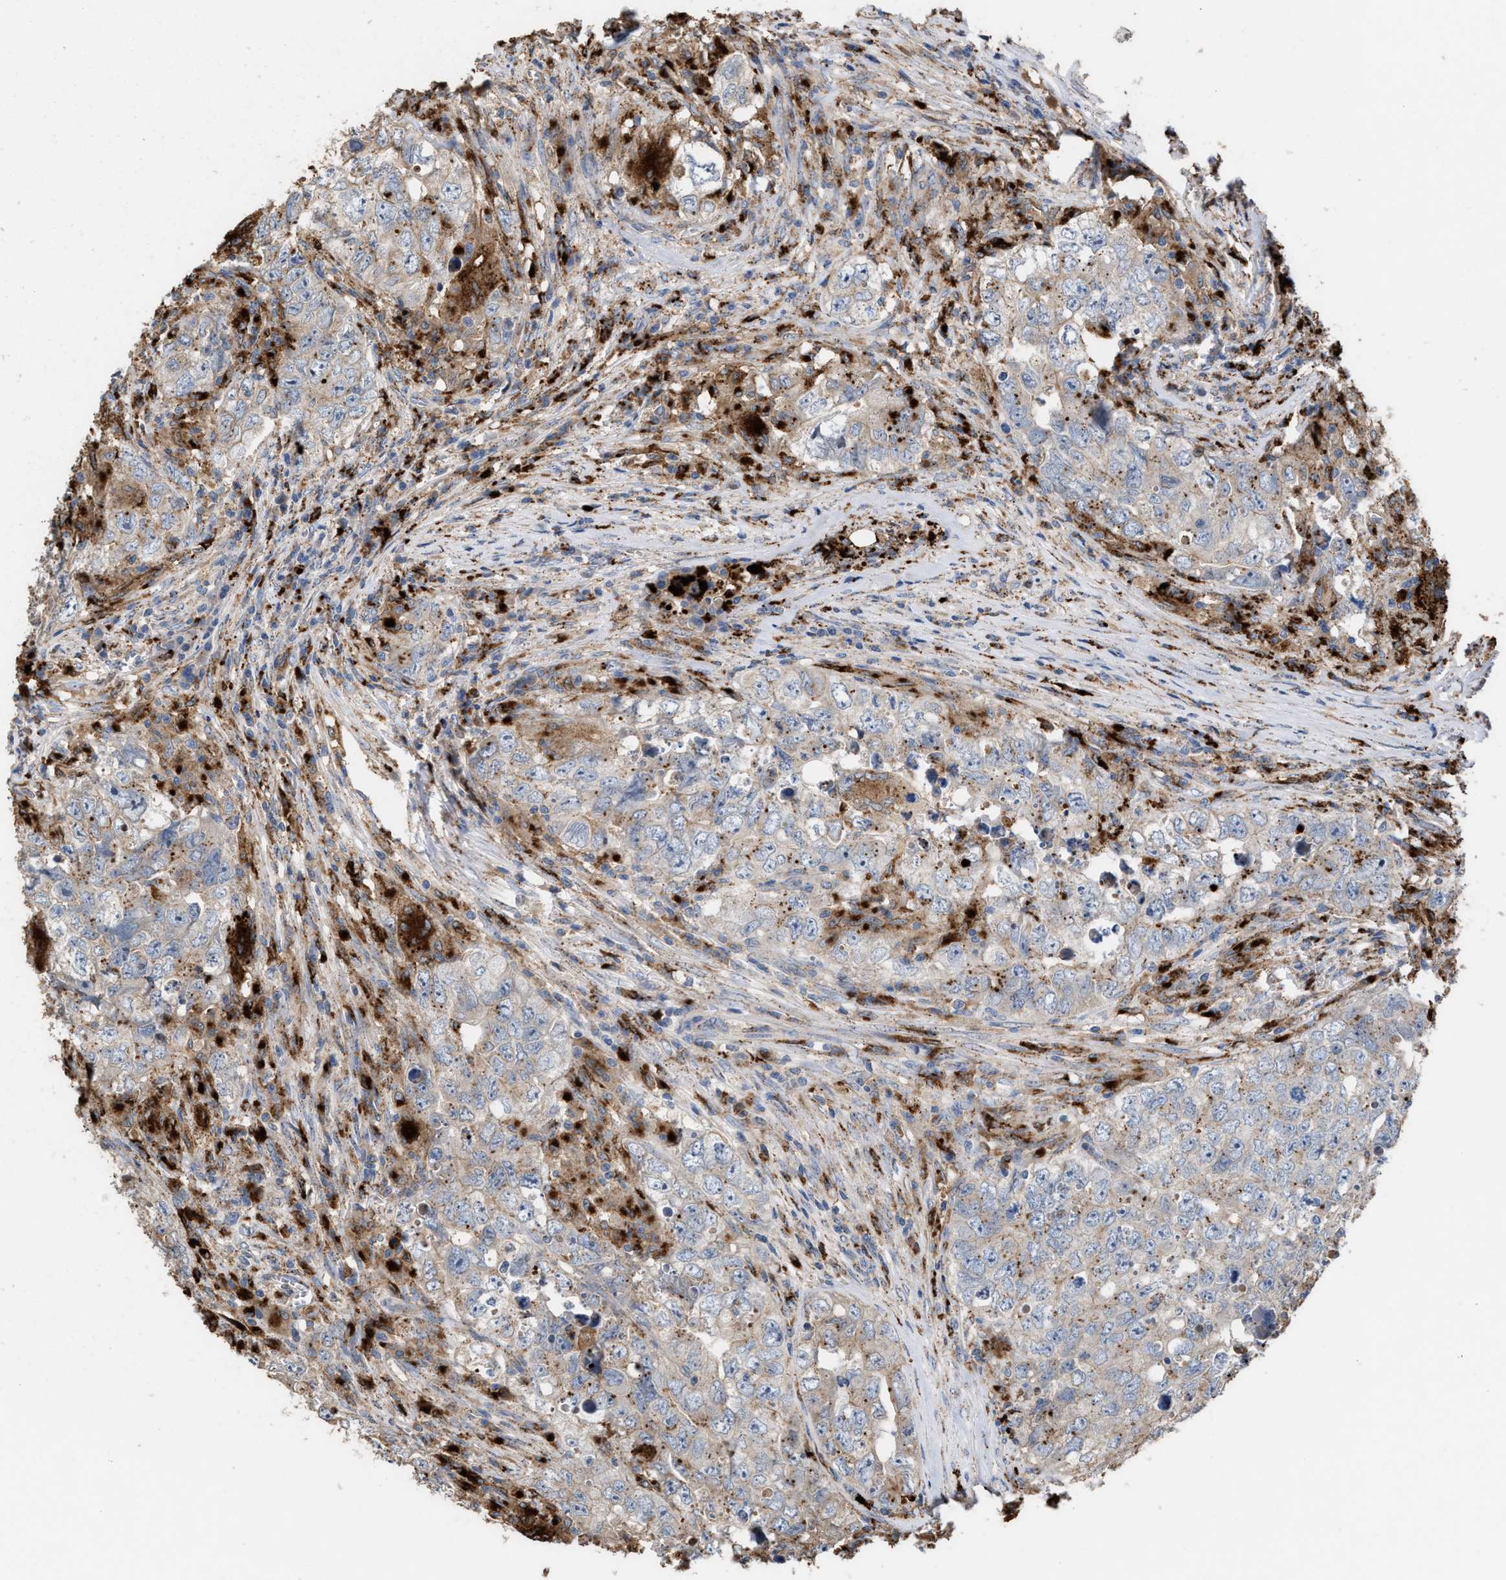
{"staining": {"intensity": "weak", "quantity": "<25%", "location": "cytoplasmic/membranous"}, "tissue": "testis cancer", "cell_type": "Tumor cells", "image_type": "cancer", "snomed": [{"axis": "morphology", "description": "Seminoma, NOS"}, {"axis": "morphology", "description": "Carcinoma, Embryonal, NOS"}, {"axis": "topography", "description": "Testis"}], "caption": "Tumor cells are negative for brown protein staining in seminoma (testis).", "gene": "ELMO3", "patient": {"sex": "male", "age": 43}}